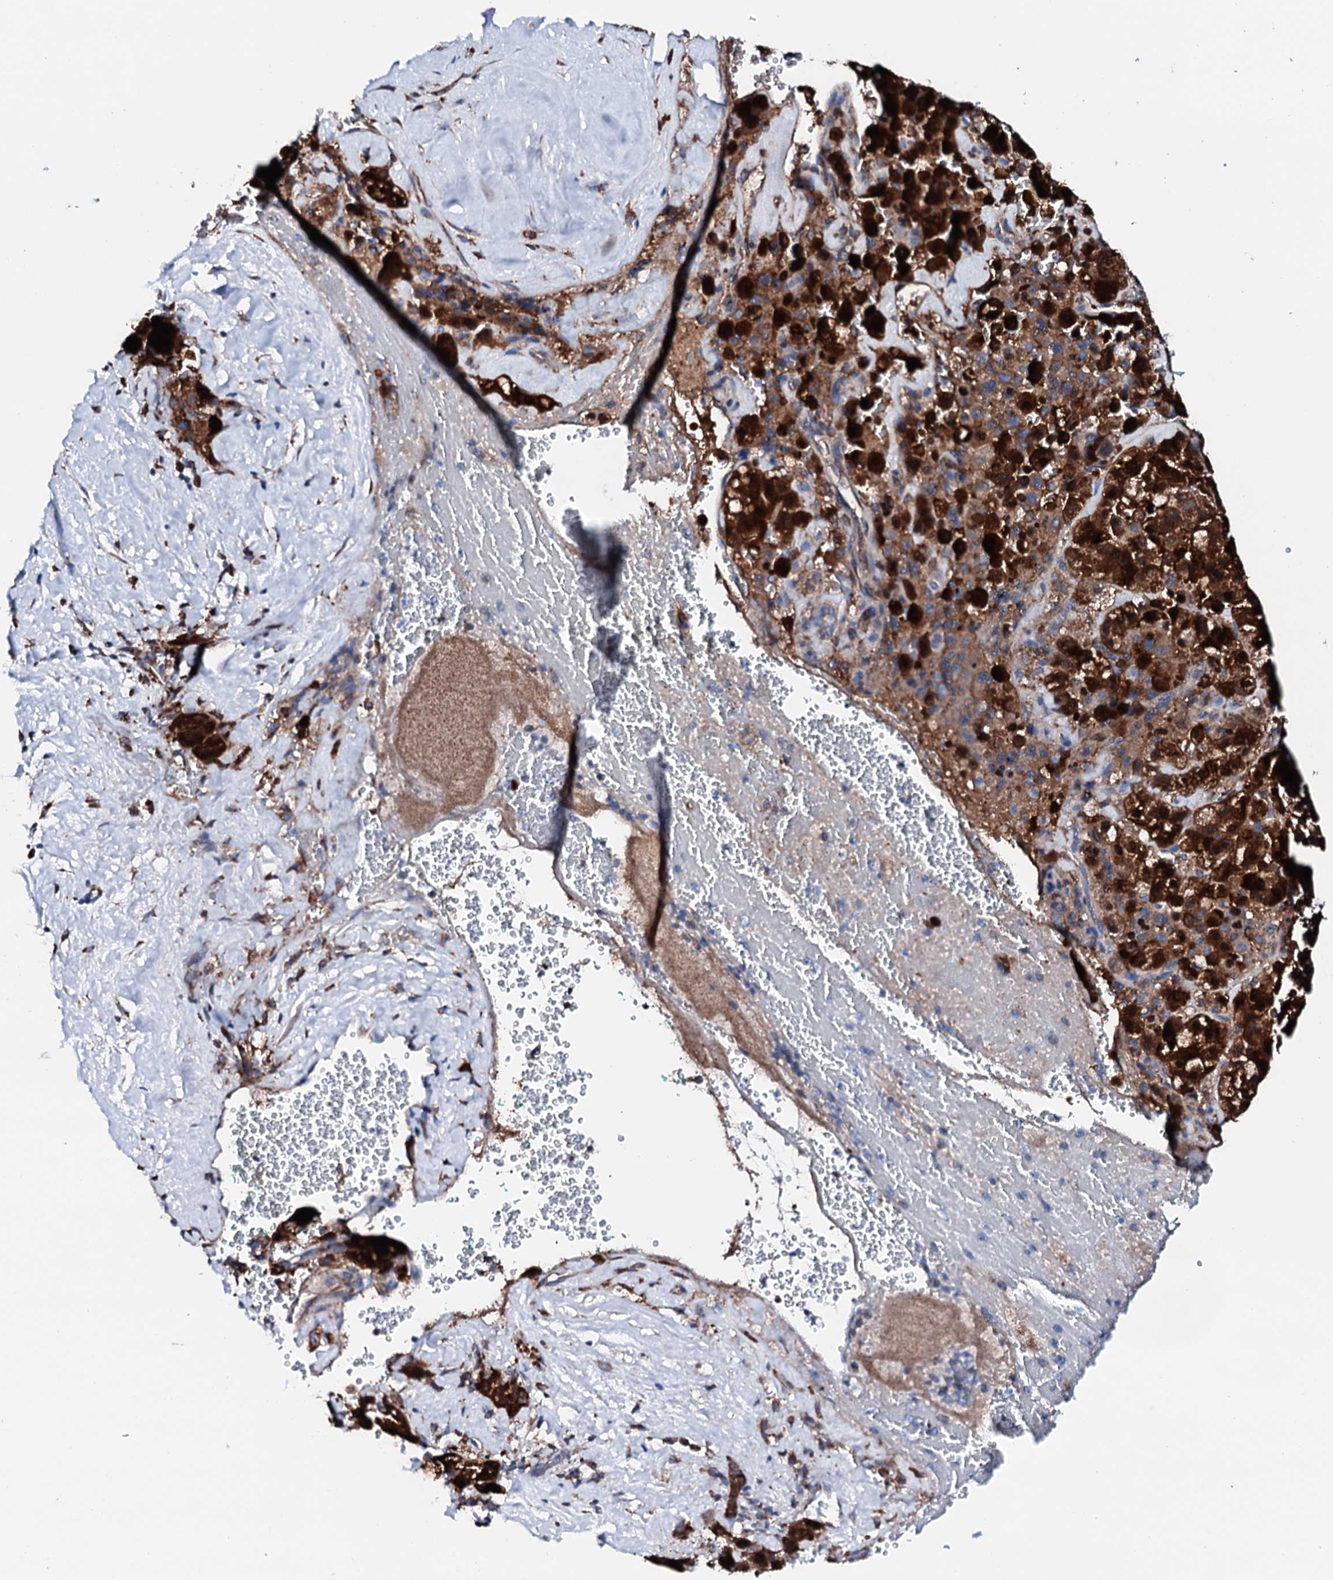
{"staining": {"intensity": "strong", "quantity": ">75%", "location": "cytoplasmic/membranous"}, "tissue": "liver cancer", "cell_type": "Tumor cells", "image_type": "cancer", "snomed": [{"axis": "morphology", "description": "Normal tissue, NOS"}, {"axis": "morphology", "description": "Carcinoma, Hepatocellular, NOS"}, {"axis": "topography", "description": "Liver"}], "caption": "Tumor cells show high levels of strong cytoplasmic/membranous expression in about >75% of cells in human liver cancer.", "gene": "AMDHD1", "patient": {"sex": "male", "age": 57}}